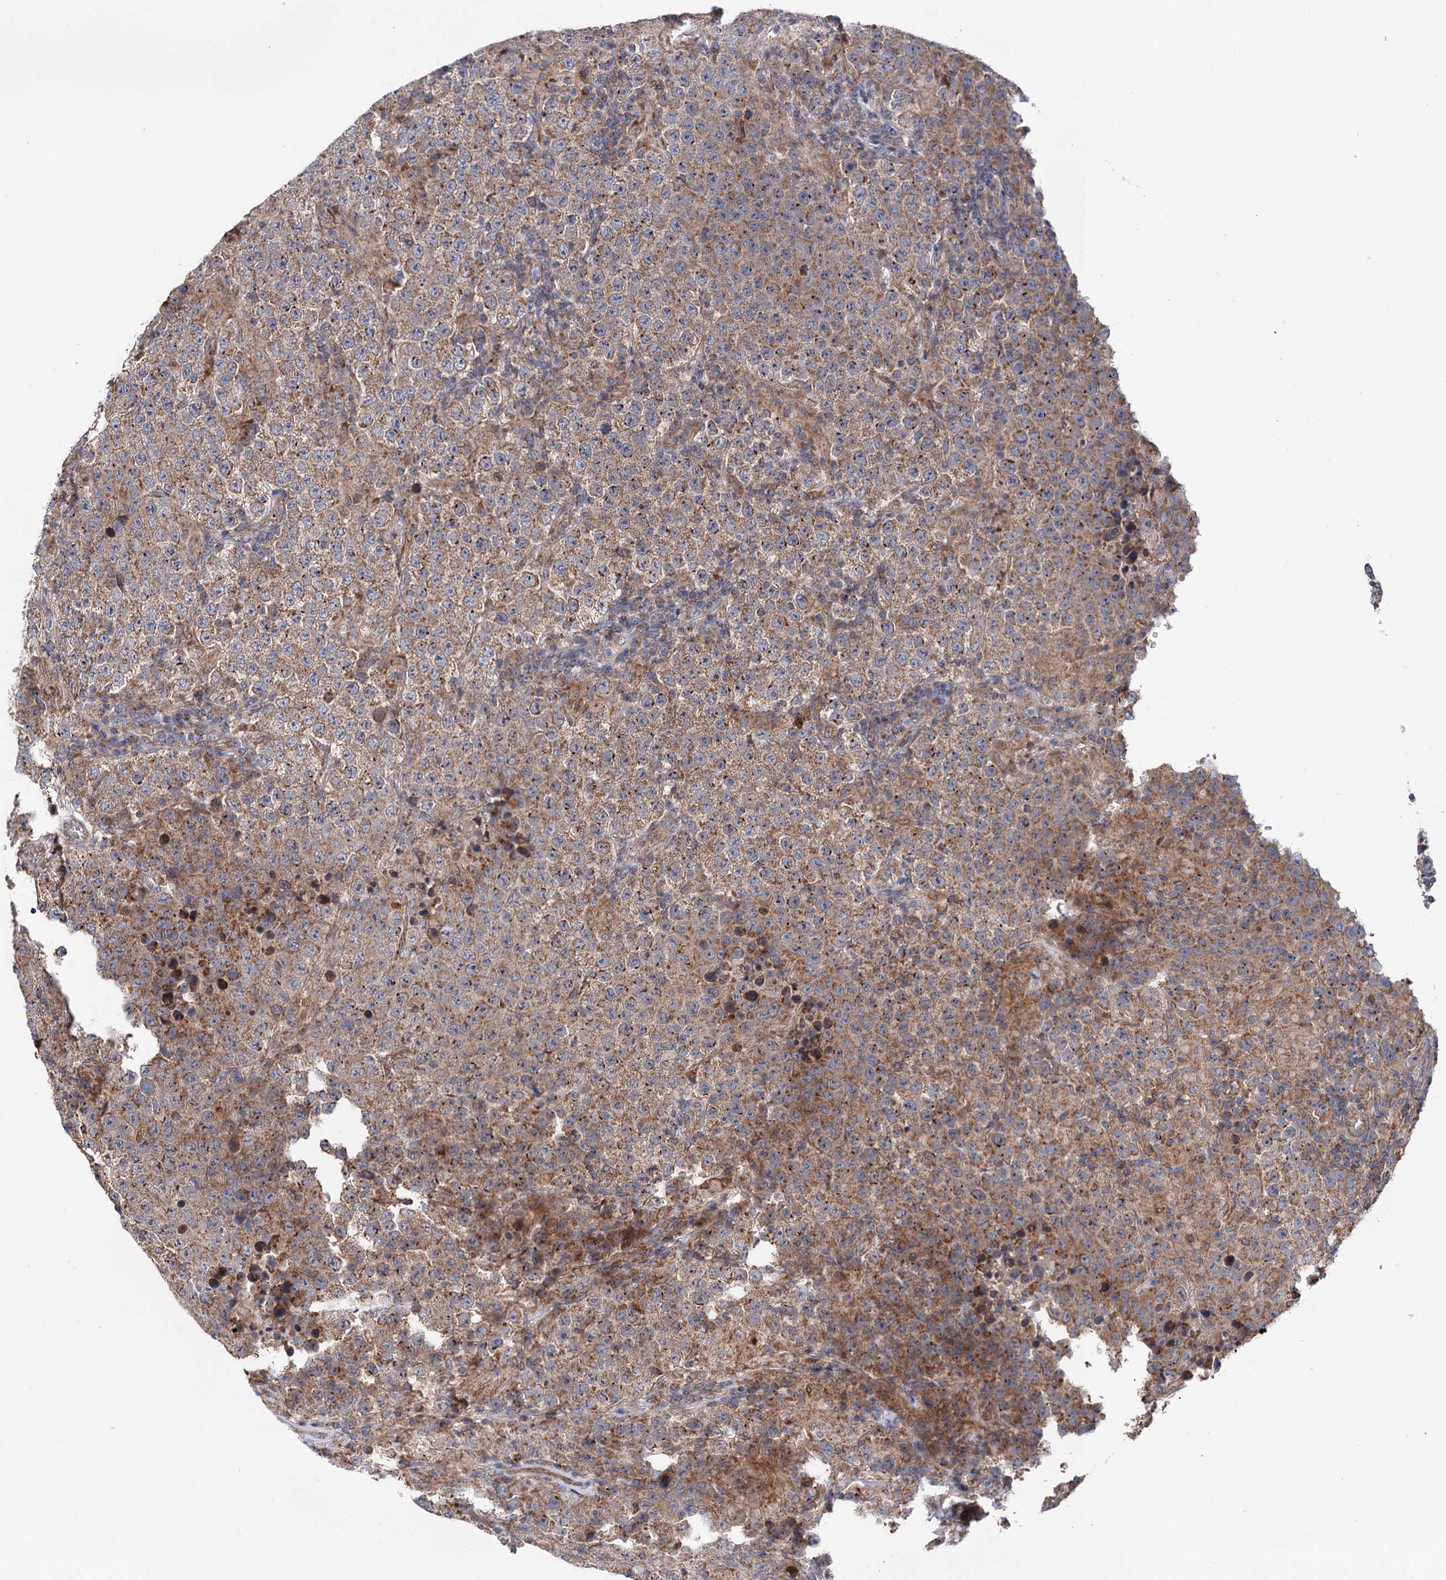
{"staining": {"intensity": "moderate", "quantity": ">75%", "location": "cytoplasmic/membranous"}, "tissue": "testis cancer", "cell_type": "Tumor cells", "image_type": "cancer", "snomed": [{"axis": "morphology", "description": "Normal tissue, NOS"}, {"axis": "morphology", "description": "Urothelial carcinoma, High grade"}, {"axis": "morphology", "description": "Seminoma, NOS"}, {"axis": "morphology", "description": "Carcinoma, Embryonal, NOS"}, {"axis": "topography", "description": "Urinary bladder"}, {"axis": "topography", "description": "Testis"}], "caption": "DAB (3,3'-diaminobenzidine) immunohistochemical staining of testis seminoma reveals moderate cytoplasmic/membranous protein staining in approximately >75% of tumor cells. Nuclei are stained in blue.", "gene": "SUCLA2", "patient": {"sex": "male", "age": 41}}